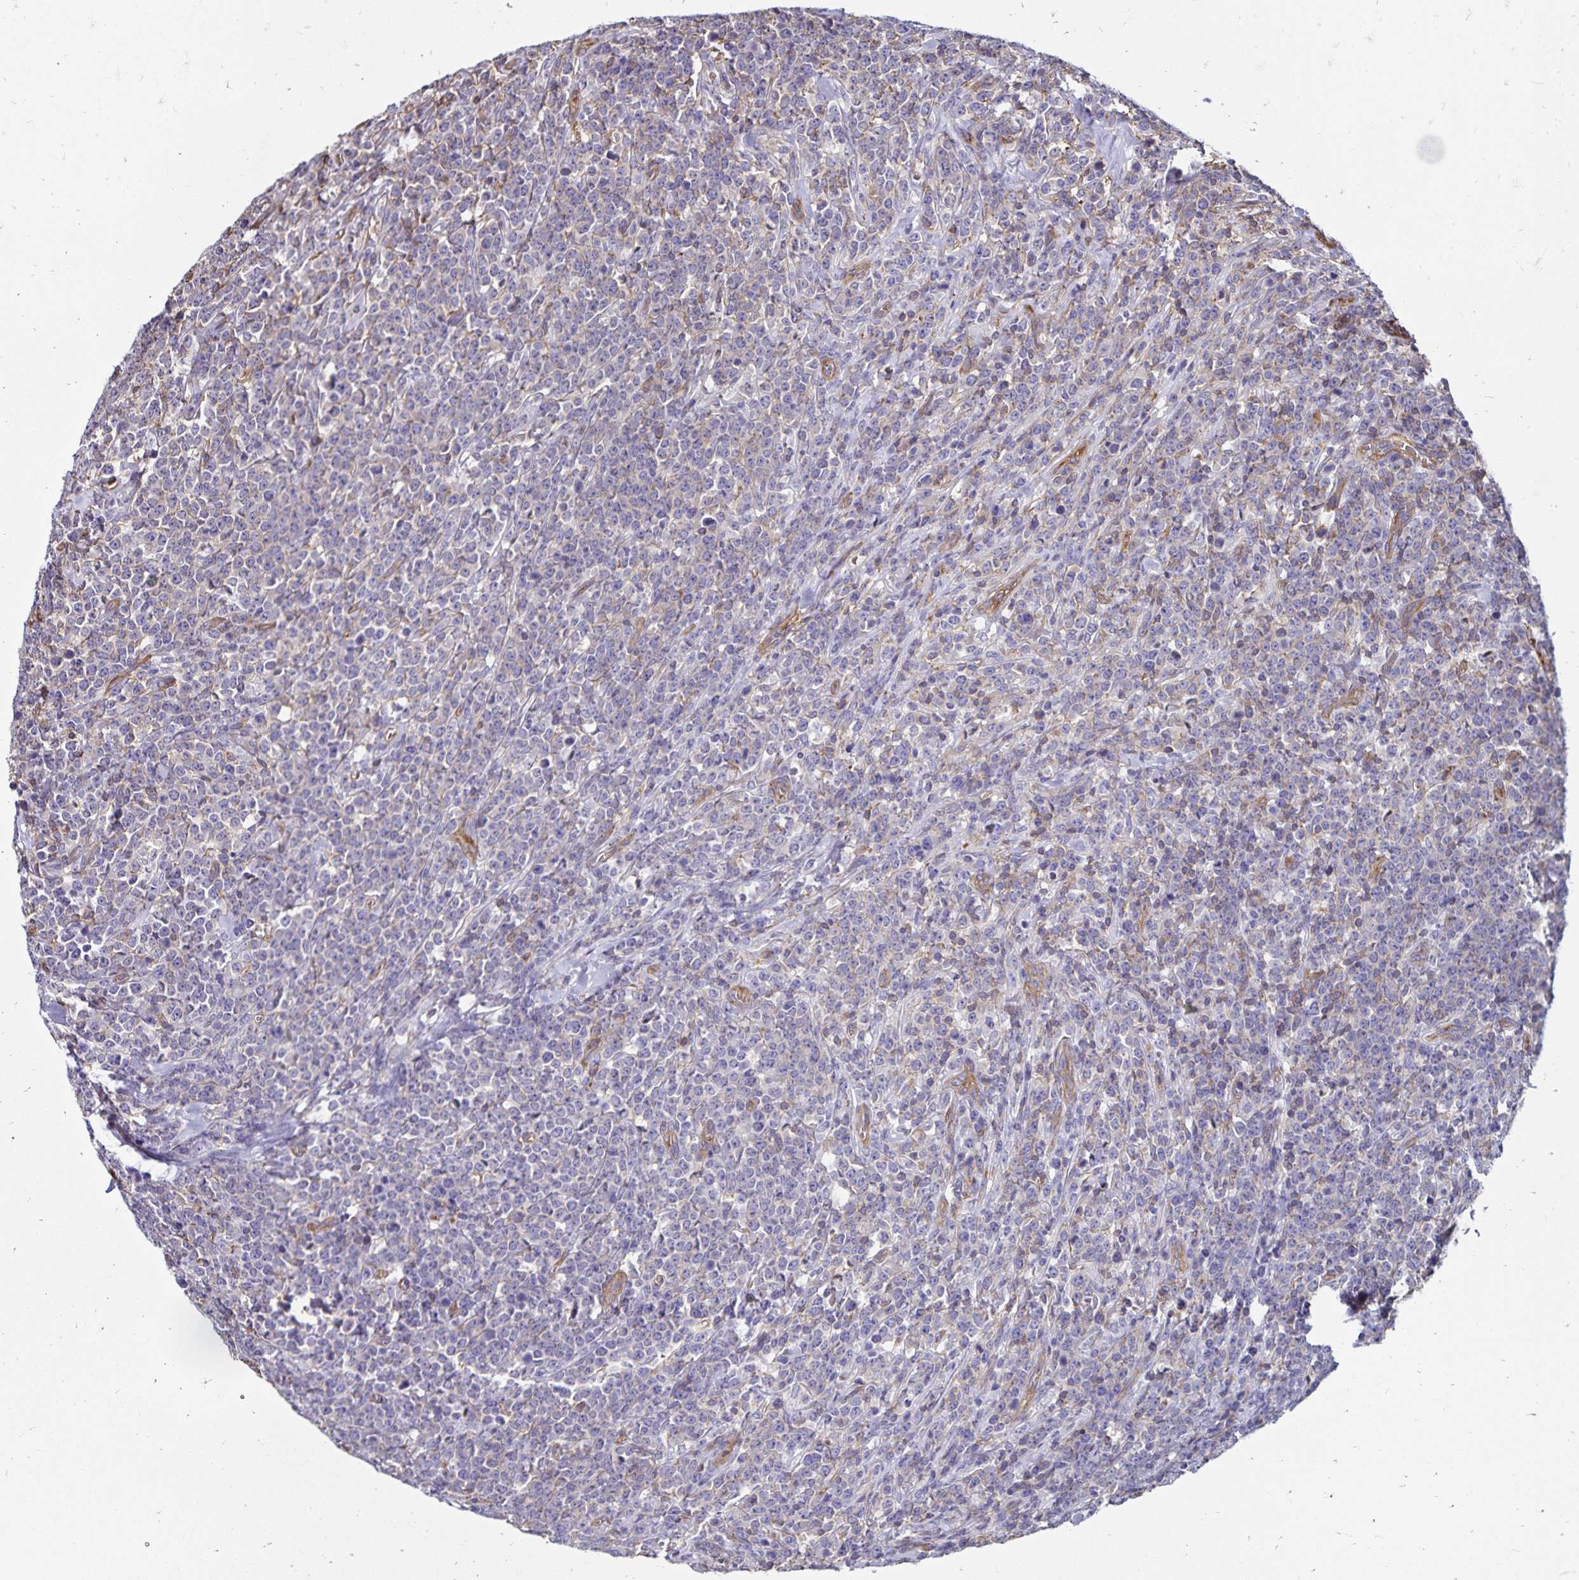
{"staining": {"intensity": "negative", "quantity": "none", "location": "none"}, "tissue": "lymphoma", "cell_type": "Tumor cells", "image_type": "cancer", "snomed": [{"axis": "morphology", "description": "Malignant lymphoma, non-Hodgkin's type, High grade"}, {"axis": "topography", "description": "Small intestine"}], "caption": "There is no significant positivity in tumor cells of lymphoma. (DAB immunohistochemistry visualized using brightfield microscopy, high magnification).", "gene": "RPRML", "patient": {"sex": "female", "age": 56}}